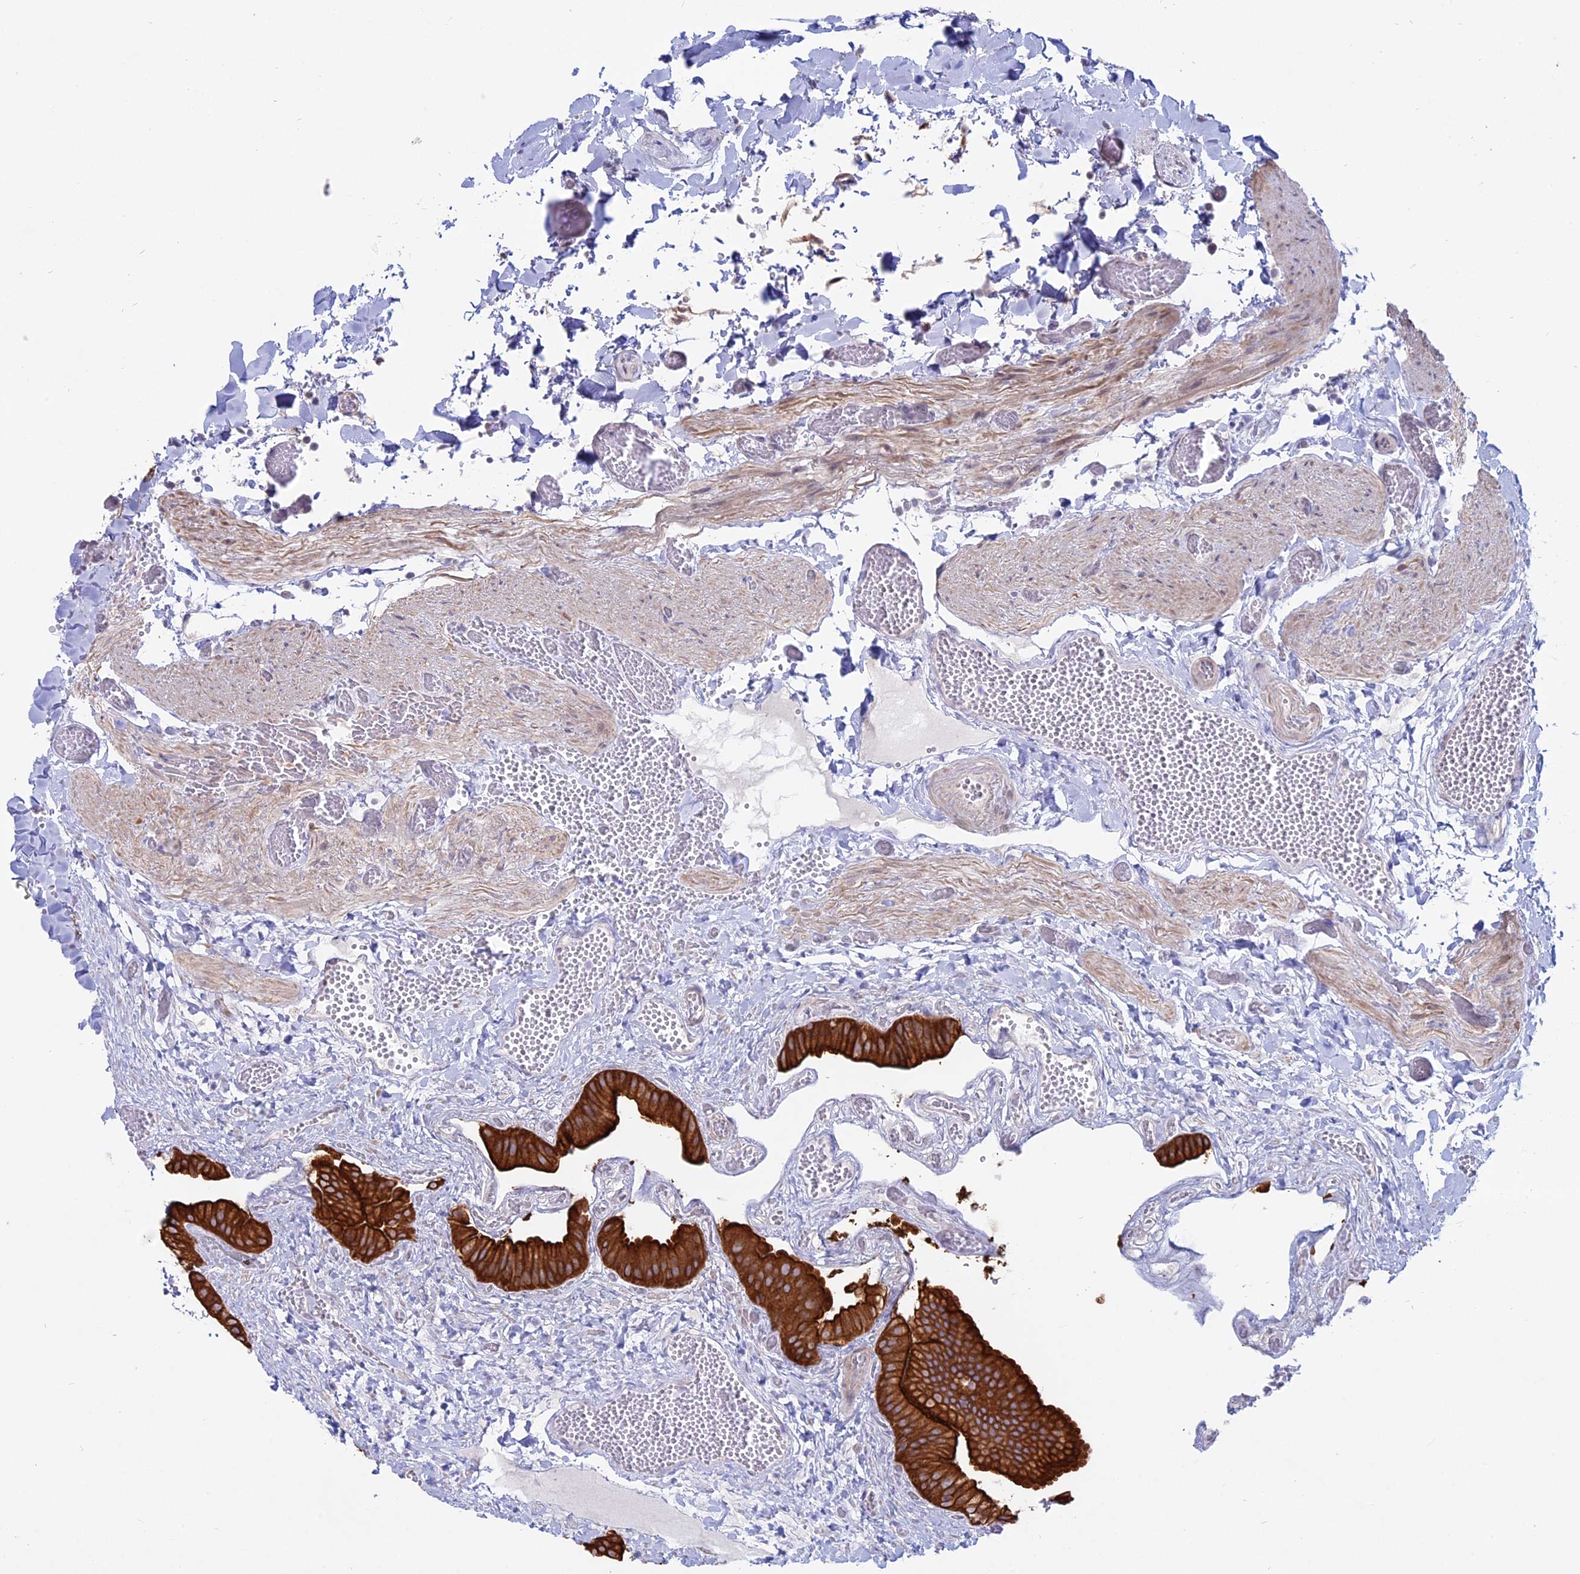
{"staining": {"intensity": "strong", "quantity": ">75%", "location": "cytoplasmic/membranous"}, "tissue": "gallbladder", "cell_type": "Glandular cells", "image_type": "normal", "snomed": [{"axis": "morphology", "description": "Normal tissue, NOS"}, {"axis": "topography", "description": "Gallbladder"}], "caption": "Approximately >75% of glandular cells in unremarkable human gallbladder reveal strong cytoplasmic/membranous protein positivity as visualized by brown immunohistochemical staining.", "gene": "MYO5B", "patient": {"sex": "female", "age": 64}}